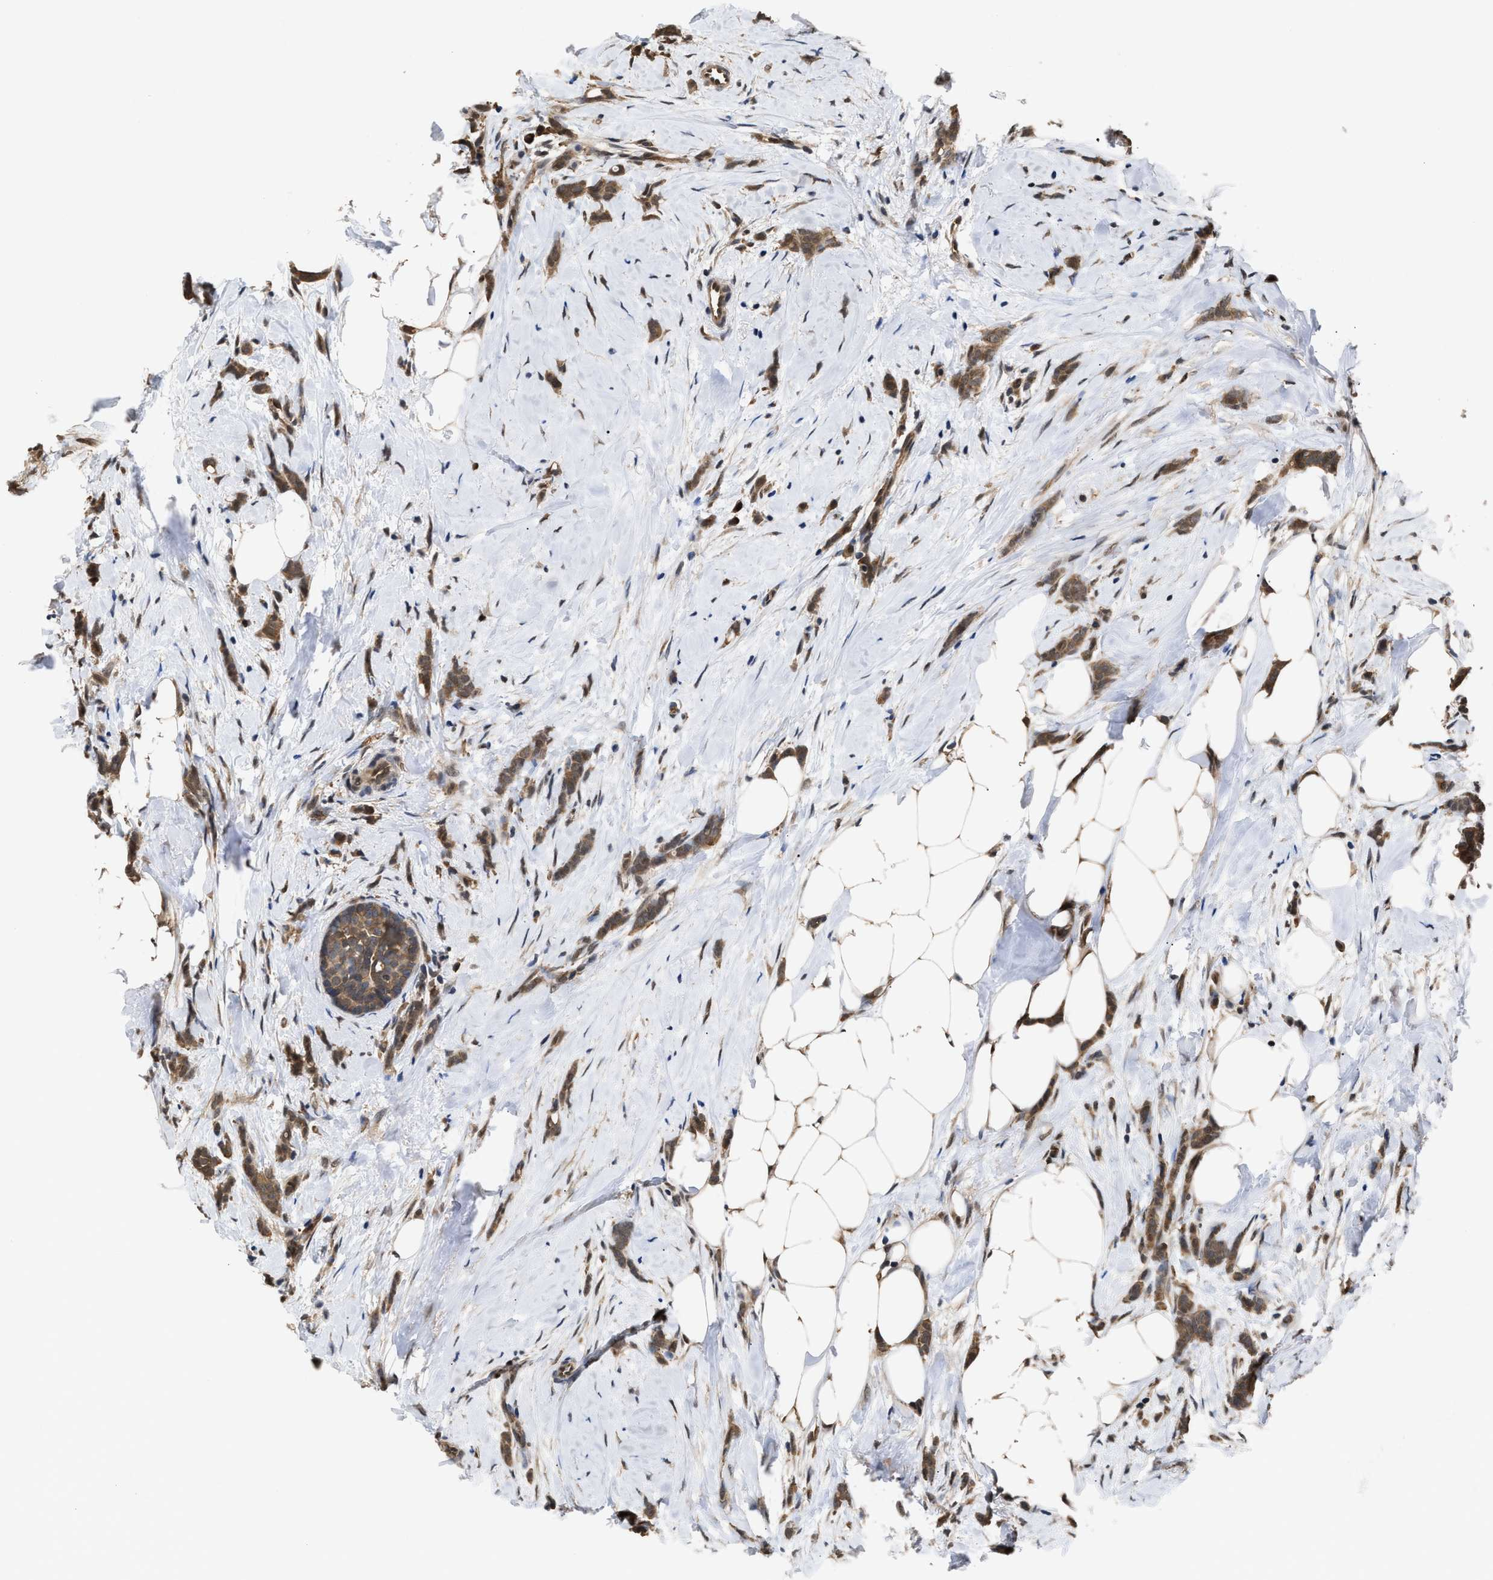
{"staining": {"intensity": "moderate", "quantity": ">75%", "location": "cytoplasmic/membranous"}, "tissue": "breast cancer", "cell_type": "Tumor cells", "image_type": "cancer", "snomed": [{"axis": "morphology", "description": "Lobular carcinoma, in situ"}, {"axis": "morphology", "description": "Lobular carcinoma"}, {"axis": "topography", "description": "Breast"}], "caption": "Protein analysis of breast cancer (lobular carcinoma) tissue reveals moderate cytoplasmic/membranous staining in approximately >75% of tumor cells.", "gene": "SCAI", "patient": {"sex": "female", "age": 41}}